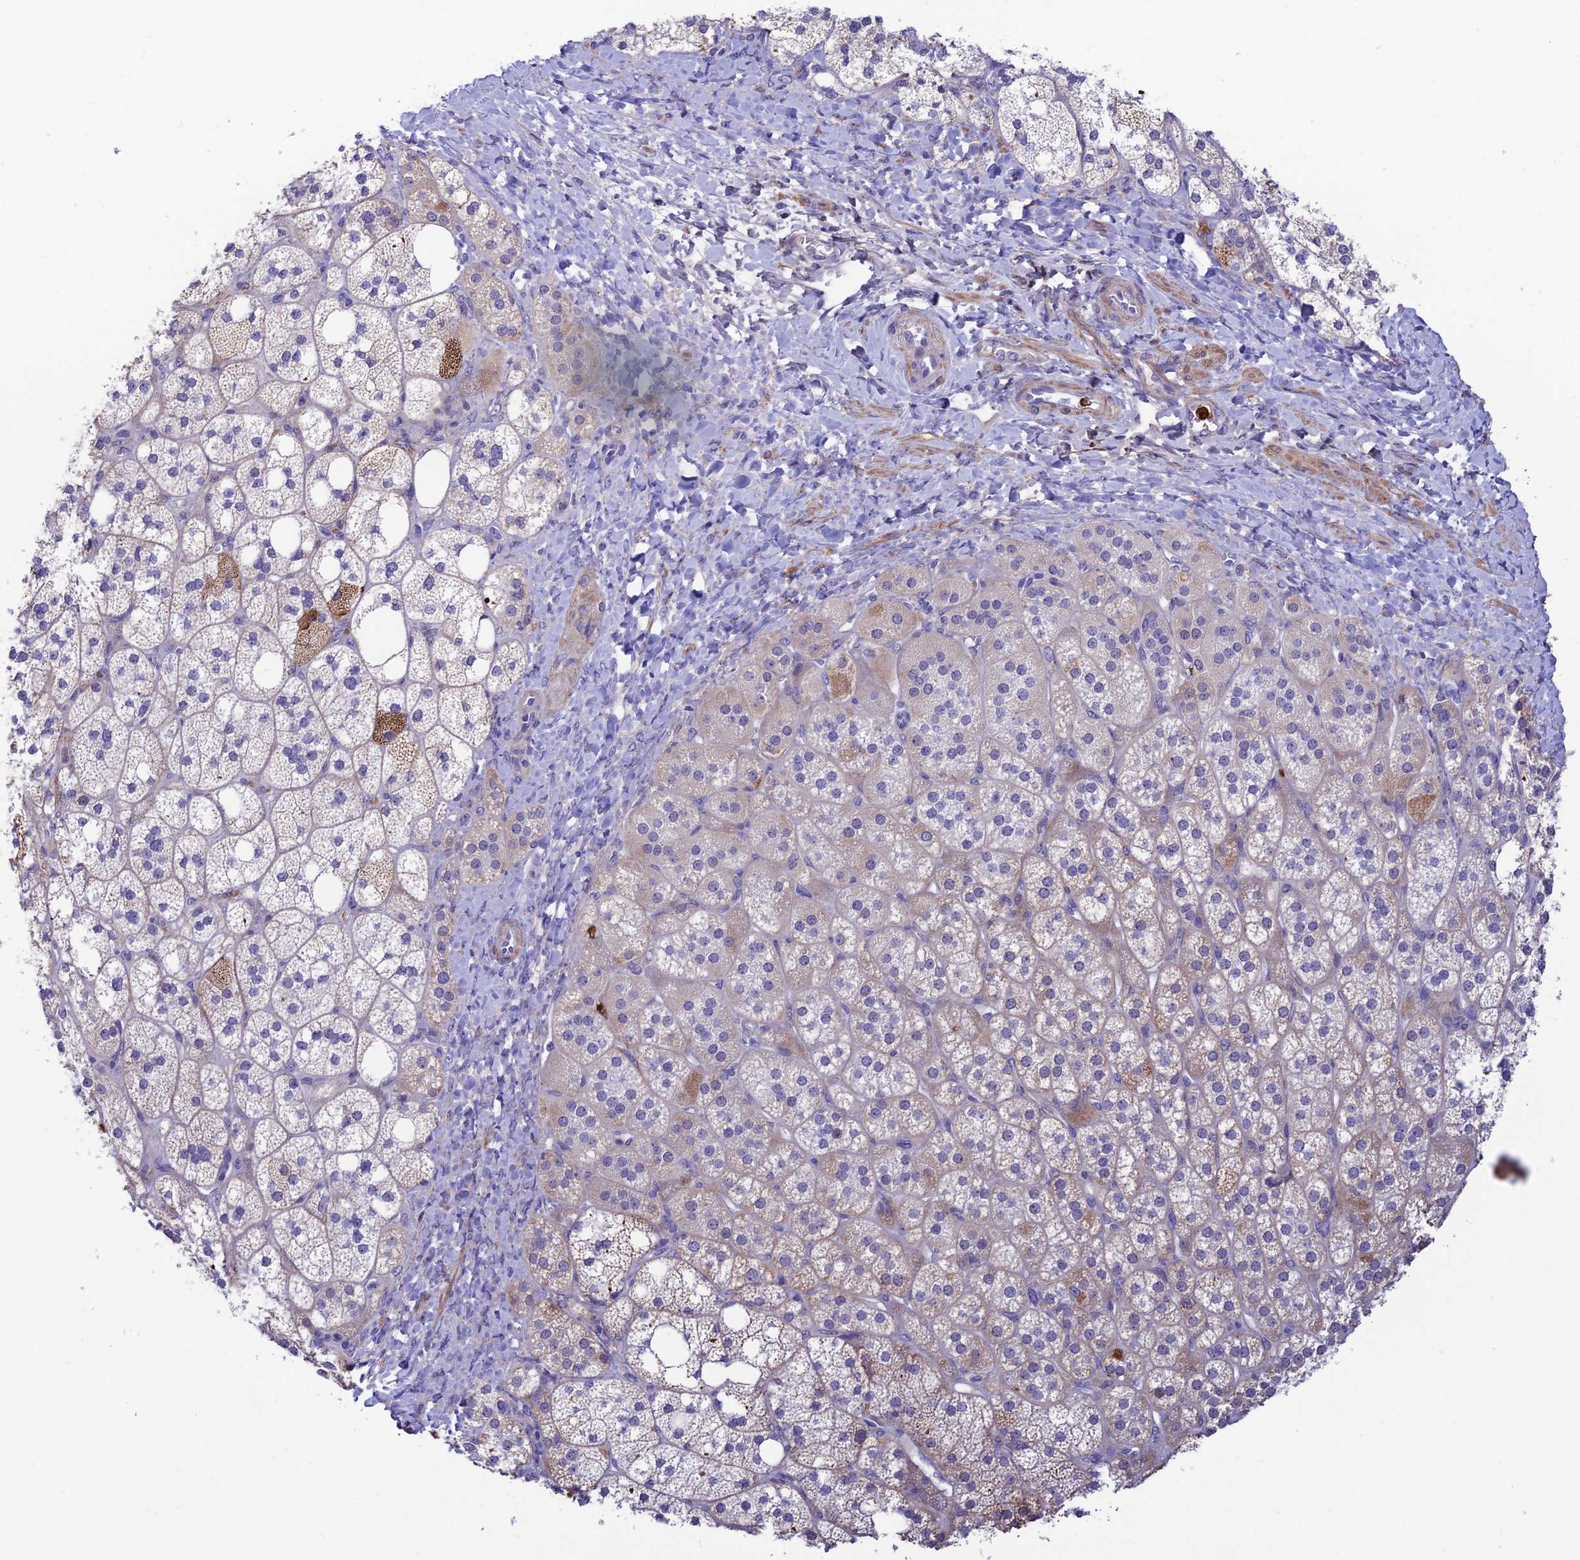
{"staining": {"intensity": "moderate", "quantity": "<25%", "location": "cytoplasmic/membranous"}, "tissue": "adrenal gland", "cell_type": "Glandular cells", "image_type": "normal", "snomed": [{"axis": "morphology", "description": "Normal tissue, NOS"}, {"axis": "topography", "description": "Adrenal gland"}], "caption": "Protein staining of unremarkable adrenal gland demonstrates moderate cytoplasmic/membranous expression in approximately <25% of glandular cells.", "gene": "COL6A6", "patient": {"sex": "male", "age": 61}}